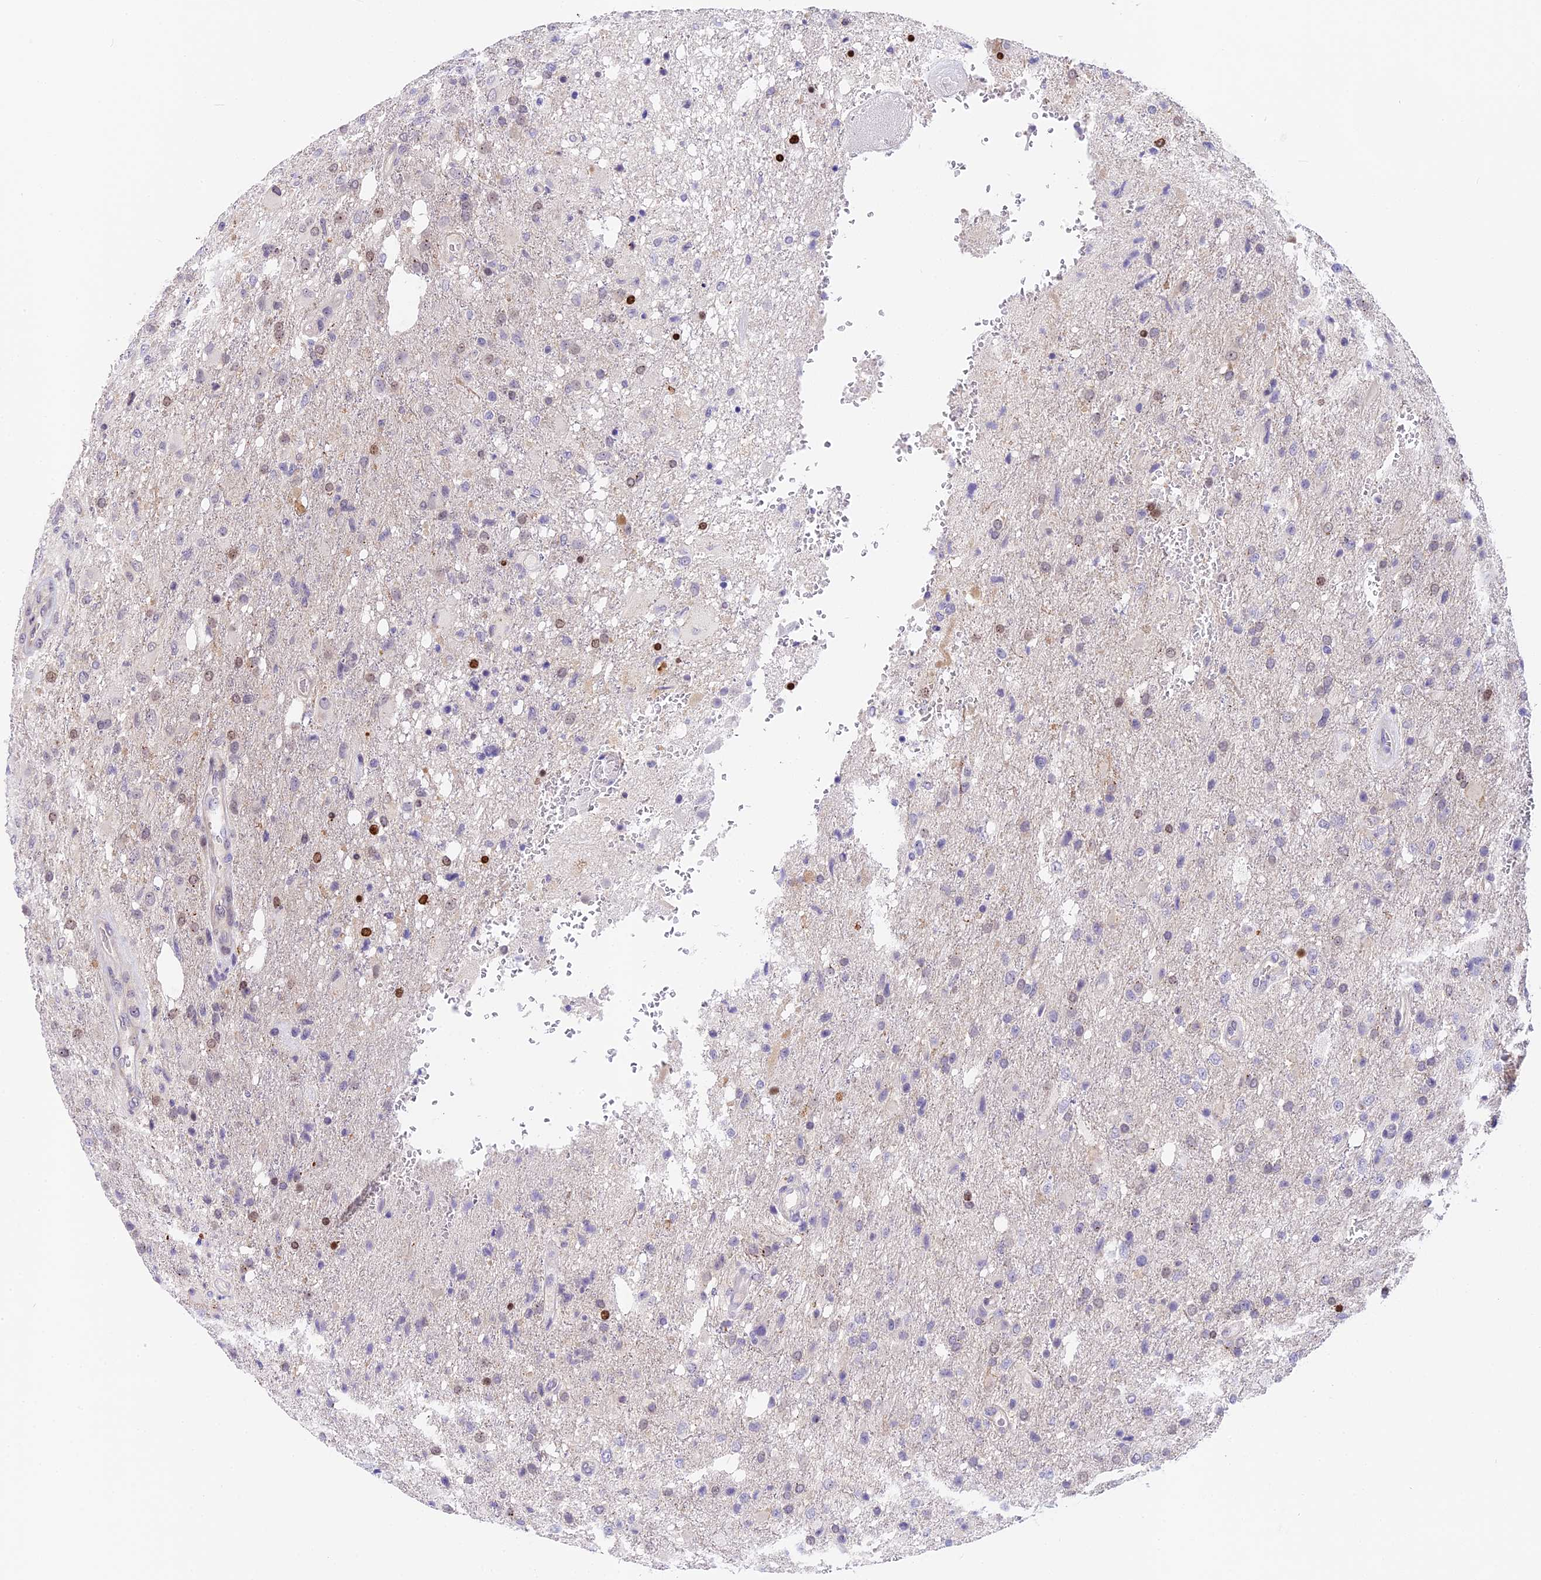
{"staining": {"intensity": "negative", "quantity": "none", "location": "none"}, "tissue": "glioma", "cell_type": "Tumor cells", "image_type": "cancer", "snomed": [{"axis": "morphology", "description": "Glioma, malignant, High grade"}, {"axis": "topography", "description": "Brain"}], "caption": "Histopathology image shows no significant protein staining in tumor cells of glioma.", "gene": "MIDN", "patient": {"sex": "female", "age": 74}}